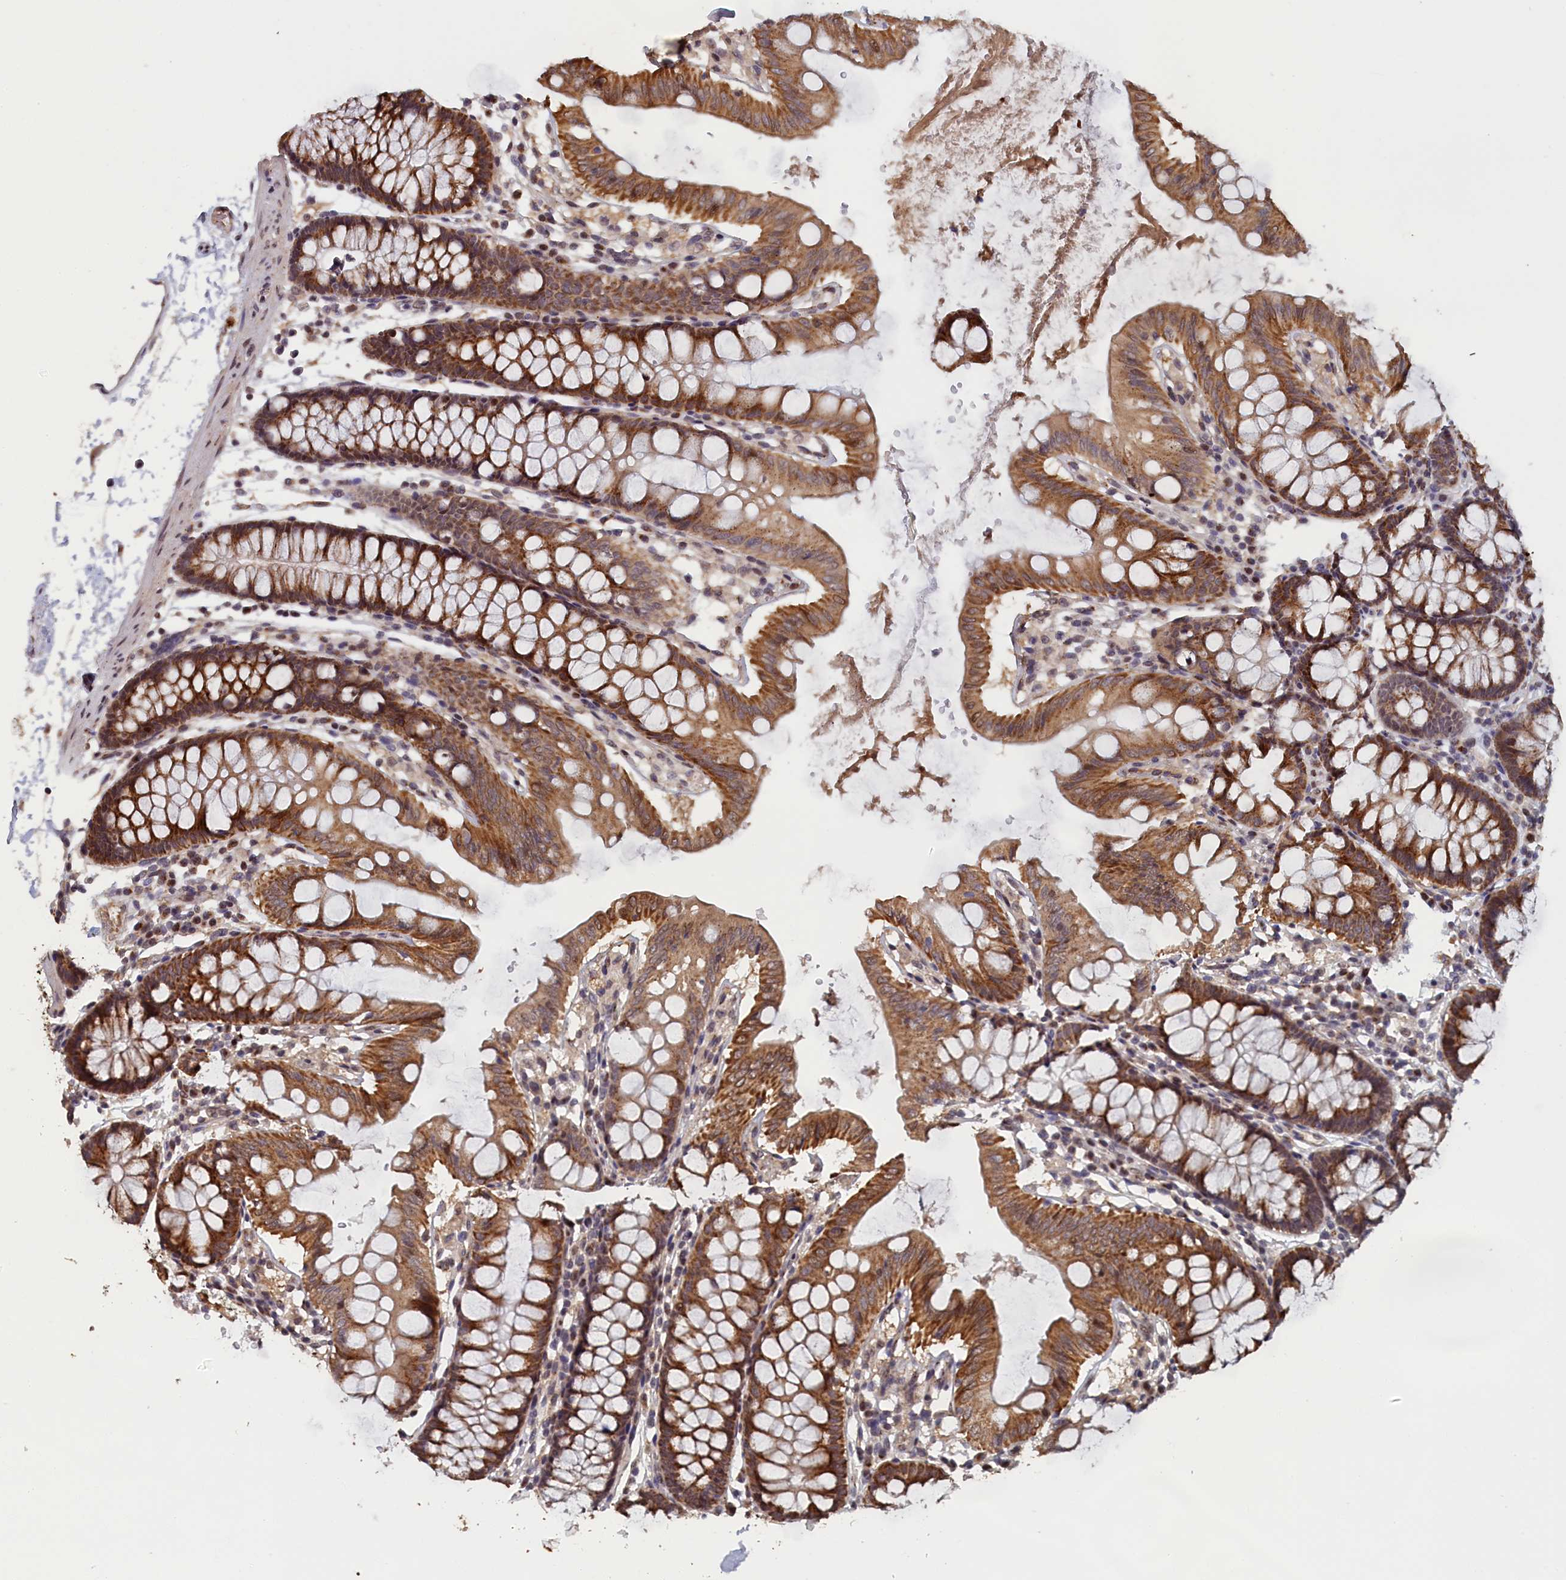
{"staining": {"intensity": "moderate", "quantity": ">75%", "location": "cytoplasmic/membranous,nuclear"}, "tissue": "colon", "cell_type": "Endothelial cells", "image_type": "normal", "snomed": [{"axis": "morphology", "description": "Normal tissue, NOS"}, {"axis": "topography", "description": "Colon"}], "caption": "Immunohistochemical staining of benign human colon shows medium levels of moderate cytoplasmic/membranous,nuclear staining in approximately >75% of endothelial cells.", "gene": "PIGQ", "patient": {"sex": "male", "age": 75}}